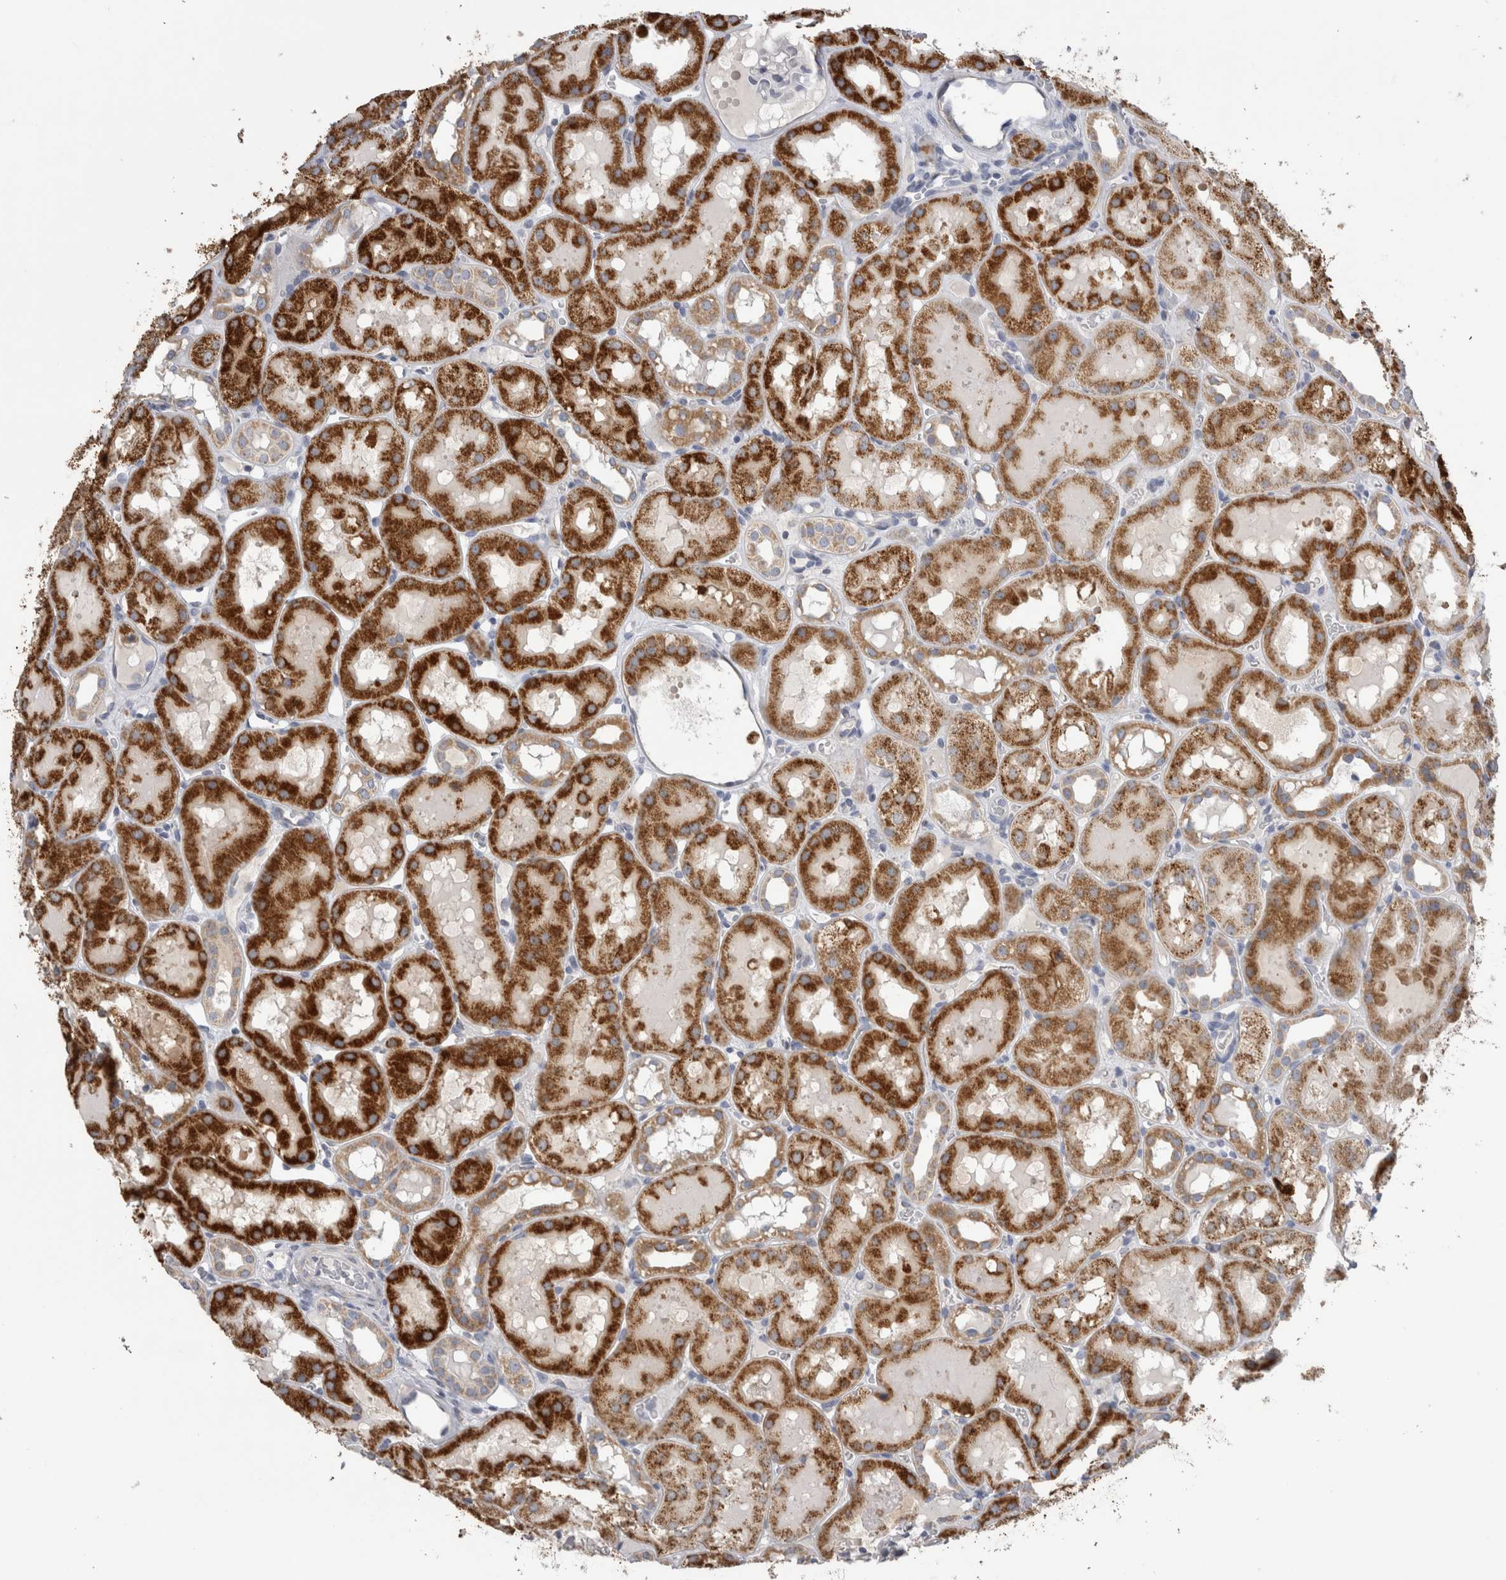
{"staining": {"intensity": "negative", "quantity": "none", "location": "none"}, "tissue": "kidney", "cell_type": "Cells in glomeruli", "image_type": "normal", "snomed": [{"axis": "morphology", "description": "Normal tissue, NOS"}, {"axis": "topography", "description": "Kidney"}, {"axis": "topography", "description": "Urinary bladder"}], "caption": "High power microscopy image of an IHC histopathology image of unremarkable kidney, revealing no significant staining in cells in glomeruli.", "gene": "DHRS4", "patient": {"sex": "male", "age": 16}}